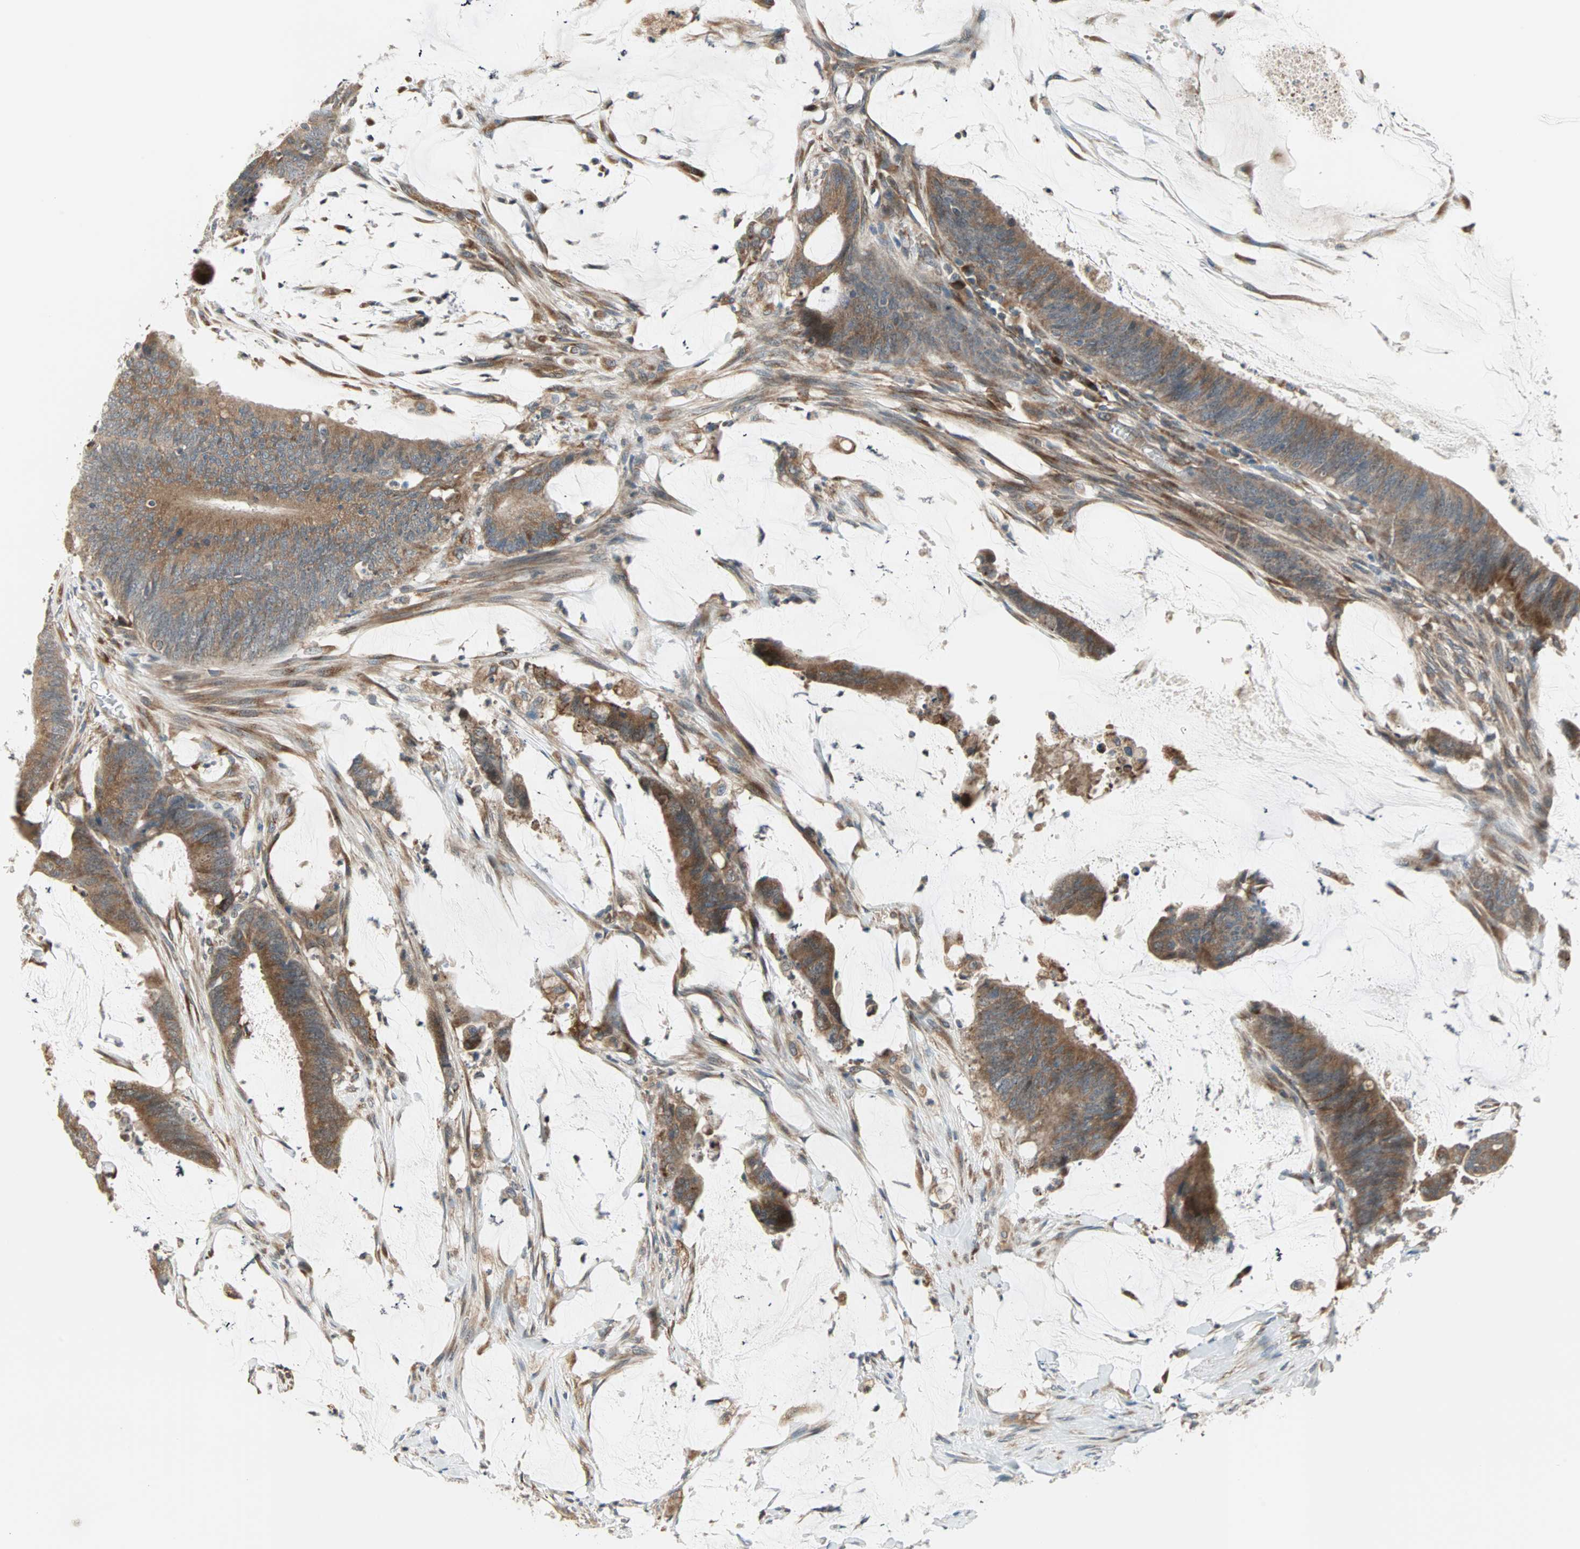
{"staining": {"intensity": "moderate", "quantity": ">75%", "location": "cytoplasmic/membranous"}, "tissue": "colorectal cancer", "cell_type": "Tumor cells", "image_type": "cancer", "snomed": [{"axis": "morphology", "description": "Adenocarcinoma, NOS"}, {"axis": "topography", "description": "Rectum"}], "caption": "Colorectal cancer stained for a protein demonstrates moderate cytoplasmic/membranous positivity in tumor cells.", "gene": "SAR1A", "patient": {"sex": "female", "age": 66}}